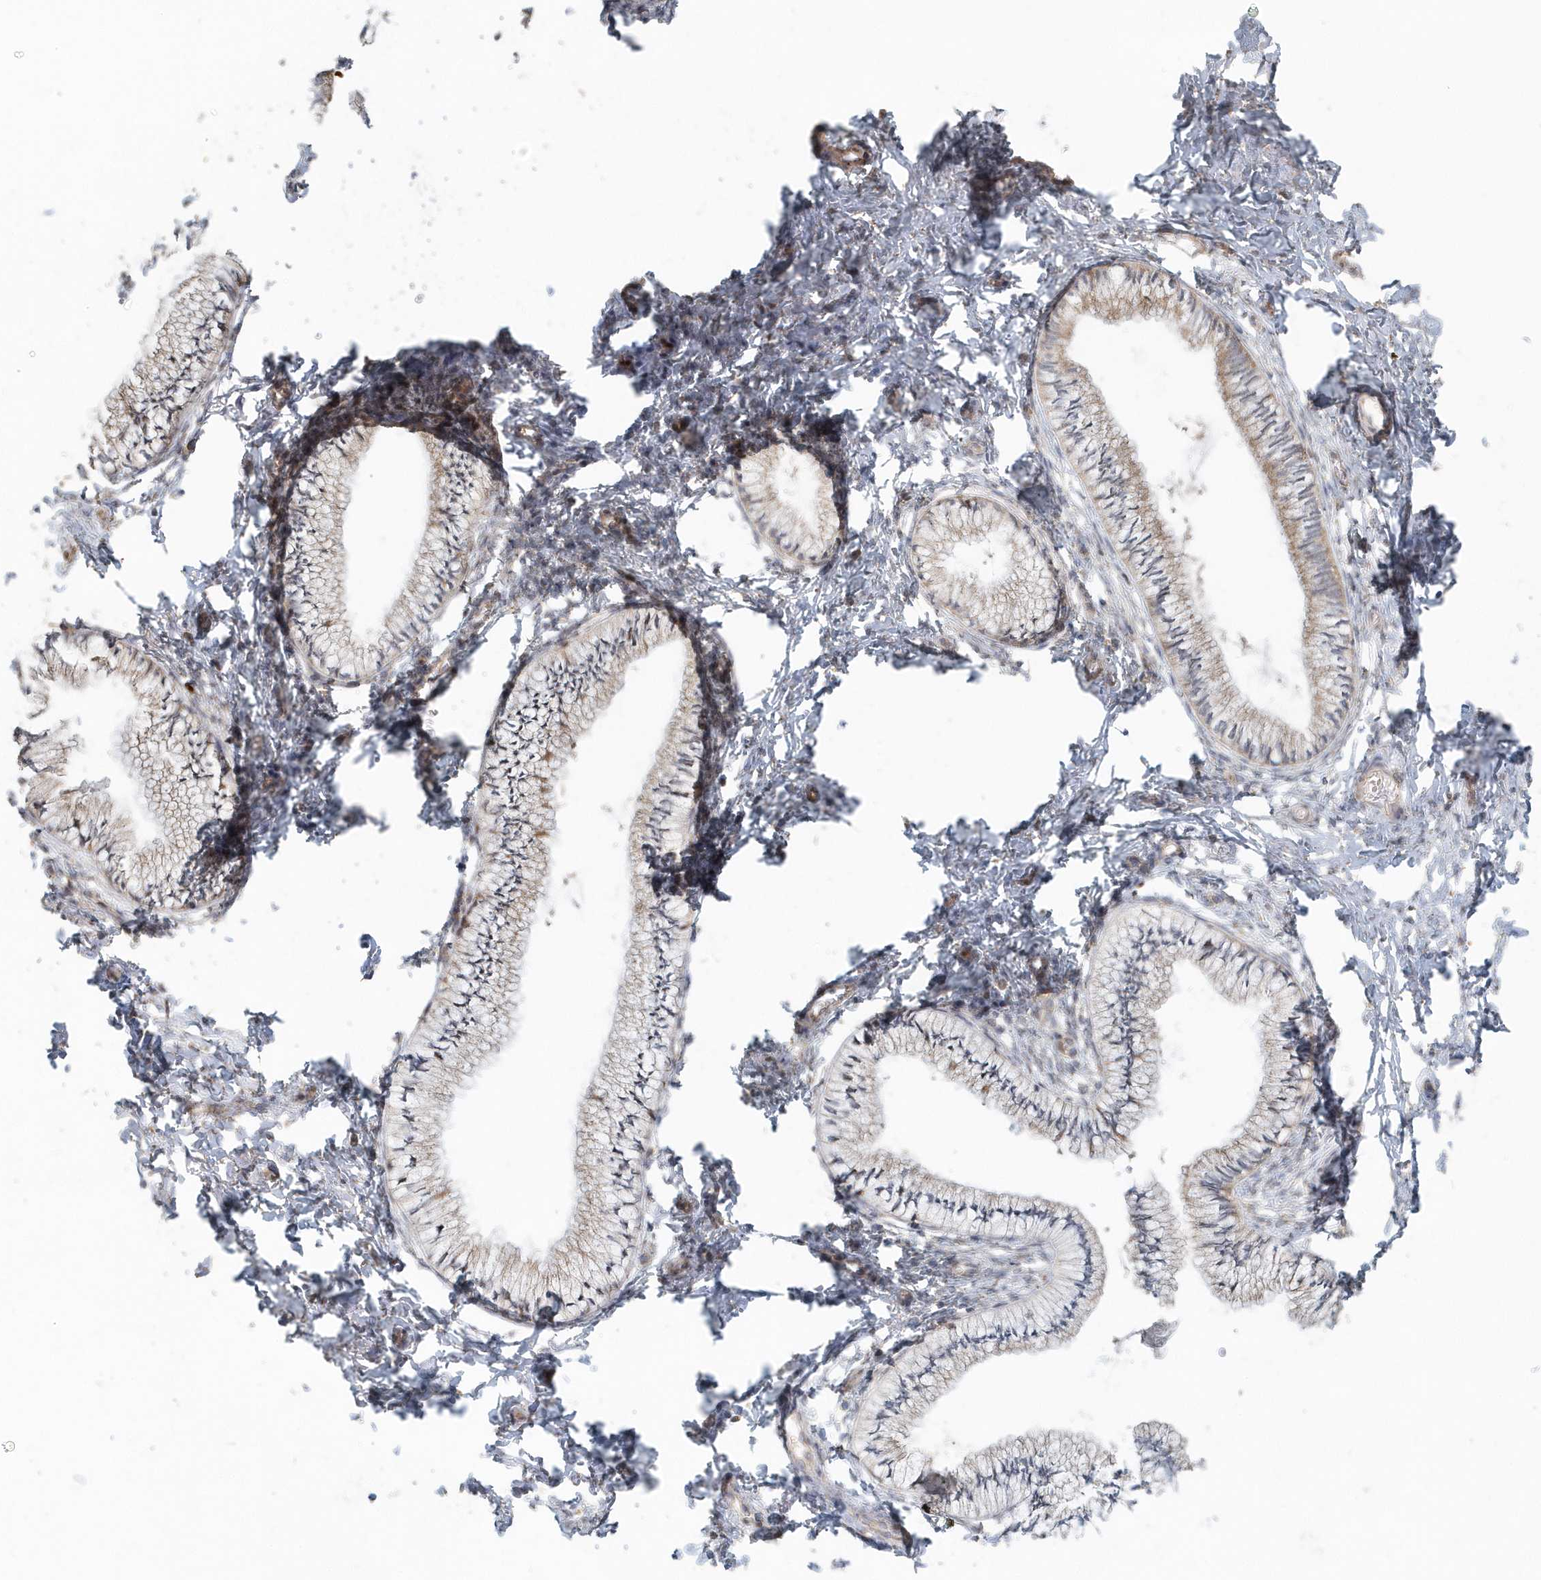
{"staining": {"intensity": "weak", "quantity": "25%-75%", "location": "cytoplasmic/membranous"}, "tissue": "cervix", "cell_type": "Glandular cells", "image_type": "normal", "snomed": [{"axis": "morphology", "description": "Normal tissue, NOS"}, {"axis": "topography", "description": "Cervix"}], "caption": "Weak cytoplasmic/membranous positivity is appreciated in about 25%-75% of glandular cells in benign cervix. Using DAB (brown) and hematoxylin (blue) stains, captured at high magnification using brightfield microscopy.", "gene": "MMUT", "patient": {"sex": "female", "age": 36}}